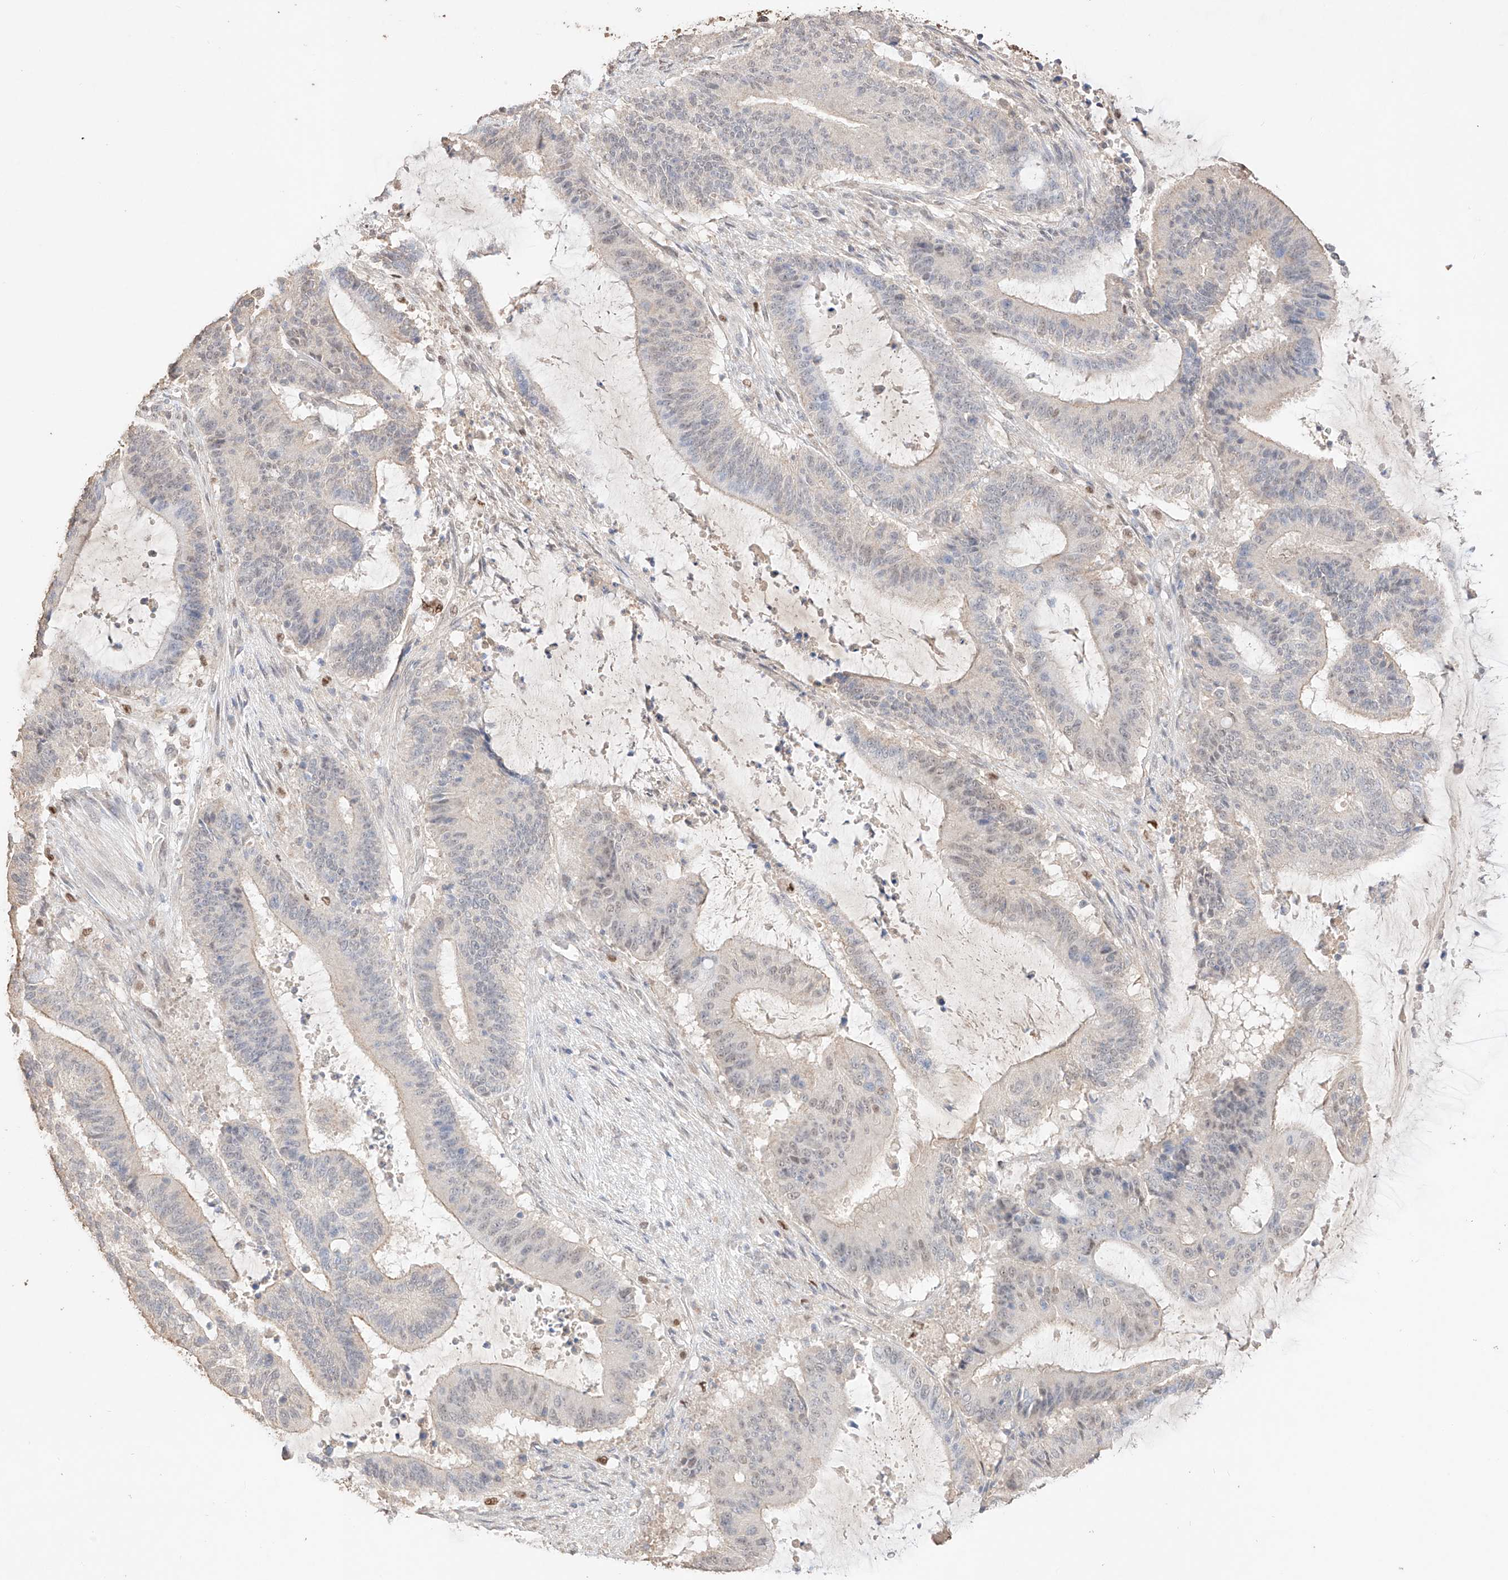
{"staining": {"intensity": "weak", "quantity": "<25%", "location": "cytoplasmic/membranous"}, "tissue": "liver cancer", "cell_type": "Tumor cells", "image_type": "cancer", "snomed": [{"axis": "morphology", "description": "Normal tissue, NOS"}, {"axis": "morphology", "description": "Cholangiocarcinoma"}, {"axis": "topography", "description": "Liver"}, {"axis": "topography", "description": "Peripheral nerve tissue"}], "caption": "Photomicrograph shows no protein staining in tumor cells of liver cancer (cholangiocarcinoma) tissue. (DAB immunohistochemistry with hematoxylin counter stain).", "gene": "APIP", "patient": {"sex": "female", "age": 73}}